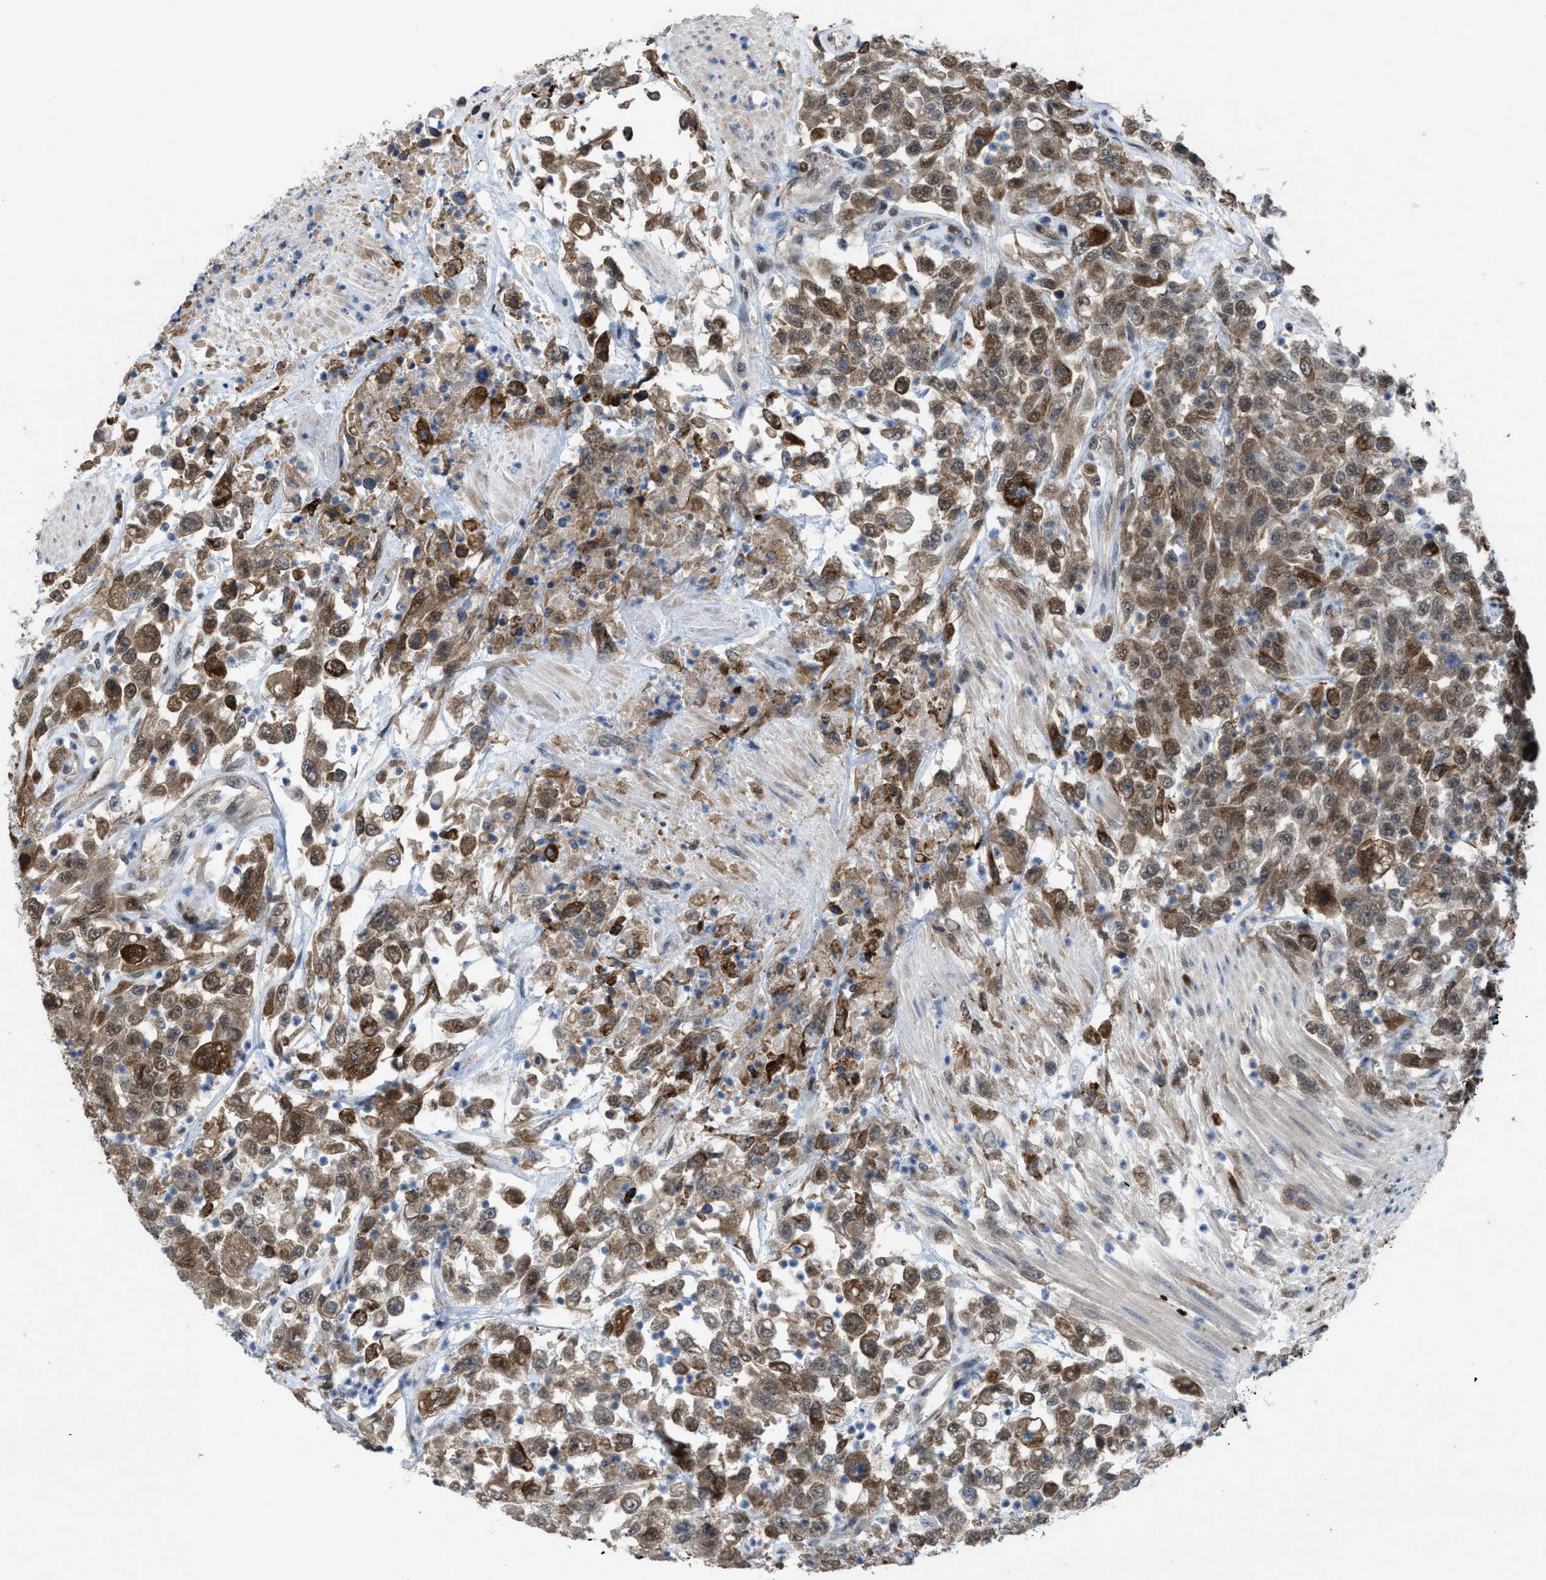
{"staining": {"intensity": "strong", "quantity": ">75%", "location": "cytoplasmic/membranous"}, "tissue": "urothelial cancer", "cell_type": "Tumor cells", "image_type": "cancer", "snomed": [{"axis": "morphology", "description": "Urothelial carcinoma, High grade"}, {"axis": "topography", "description": "Urinary bladder"}], "caption": "Immunohistochemistry micrograph of neoplastic tissue: human urothelial carcinoma (high-grade) stained using IHC reveals high levels of strong protein expression localized specifically in the cytoplasmic/membranous of tumor cells, appearing as a cytoplasmic/membranous brown color.", "gene": "PLAA", "patient": {"sex": "male", "age": 46}}